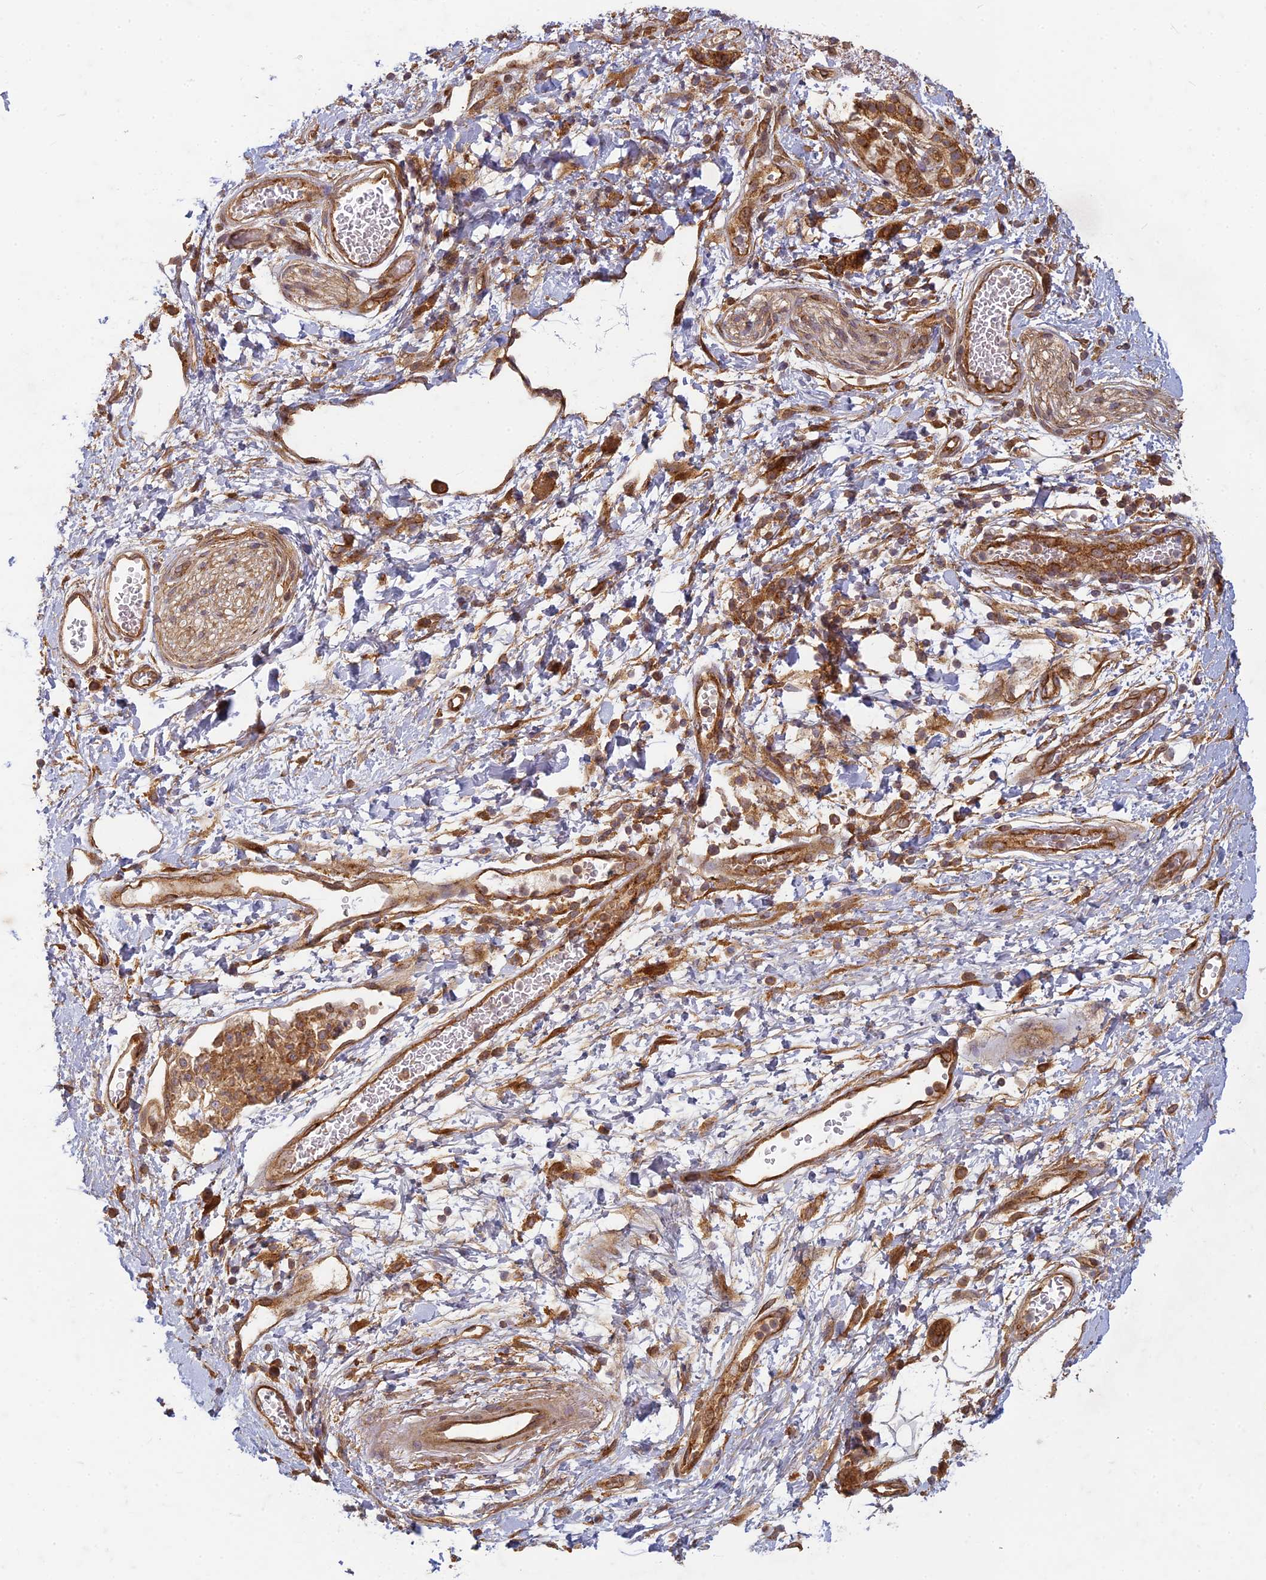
{"staining": {"intensity": "negative", "quantity": "none", "location": "none"}, "tissue": "adipose tissue", "cell_type": "Adipocytes", "image_type": "normal", "snomed": [{"axis": "morphology", "description": "Normal tissue, NOS"}, {"axis": "morphology", "description": "Adenocarcinoma, NOS"}, {"axis": "topography", "description": "Duodenum"}, {"axis": "topography", "description": "Peripheral nerve tissue"}], "caption": "Immunohistochemistry (IHC) image of normal adipose tissue stained for a protein (brown), which displays no expression in adipocytes.", "gene": "TCF25", "patient": {"sex": "female", "age": 60}}